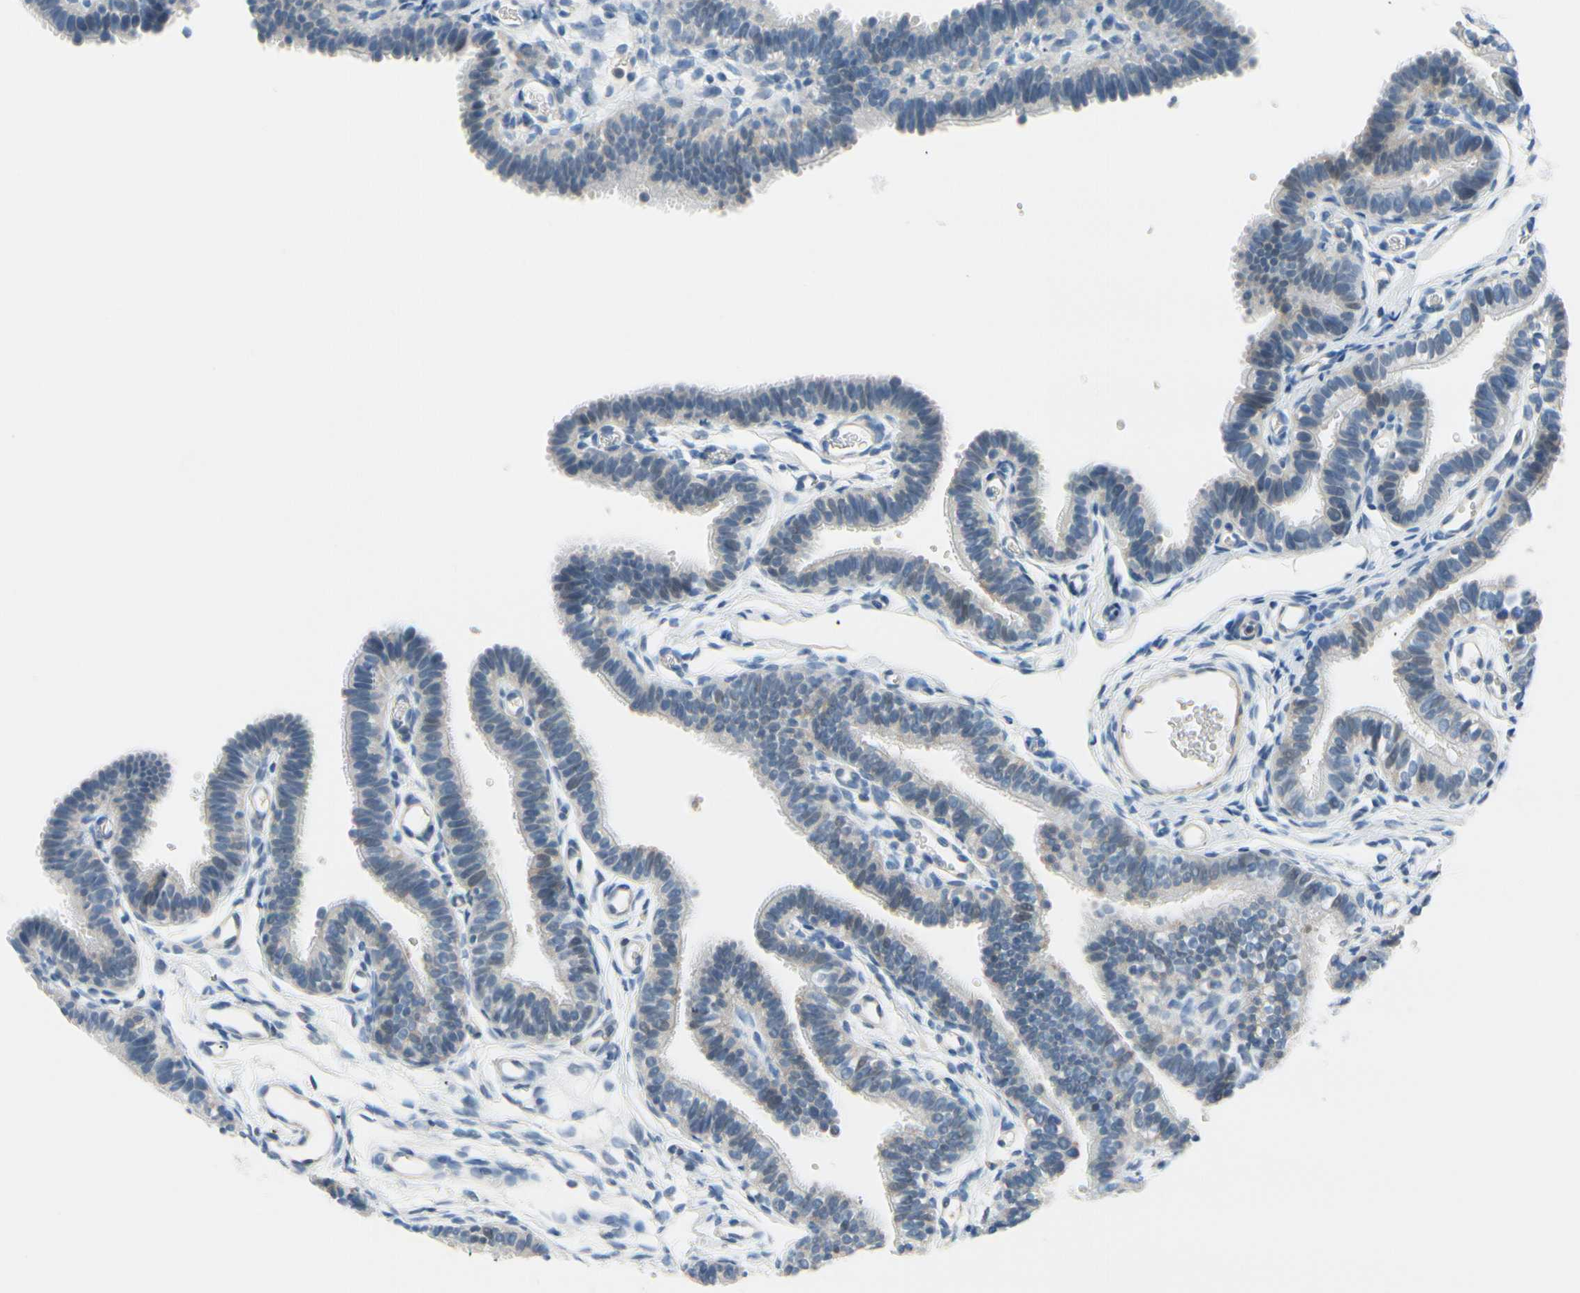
{"staining": {"intensity": "weak", "quantity": "<25%", "location": "cytoplasmic/membranous"}, "tissue": "fallopian tube", "cell_type": "Glandular cells", "image_type": "normal", "snomed": [{"axis": "morphology", "description": "Normal tissue, NOS"}, {"axis": "topography", "description": "Fallopian tube"}, {"axis": "topography", "description": "Placenta"}], "caption": "Immunohistochemical staining of normal human fallopian tube exhibits no significant staining in glandular cells.", "gene": "FCER2", "patient": {"sex": "female", "age": 34}}